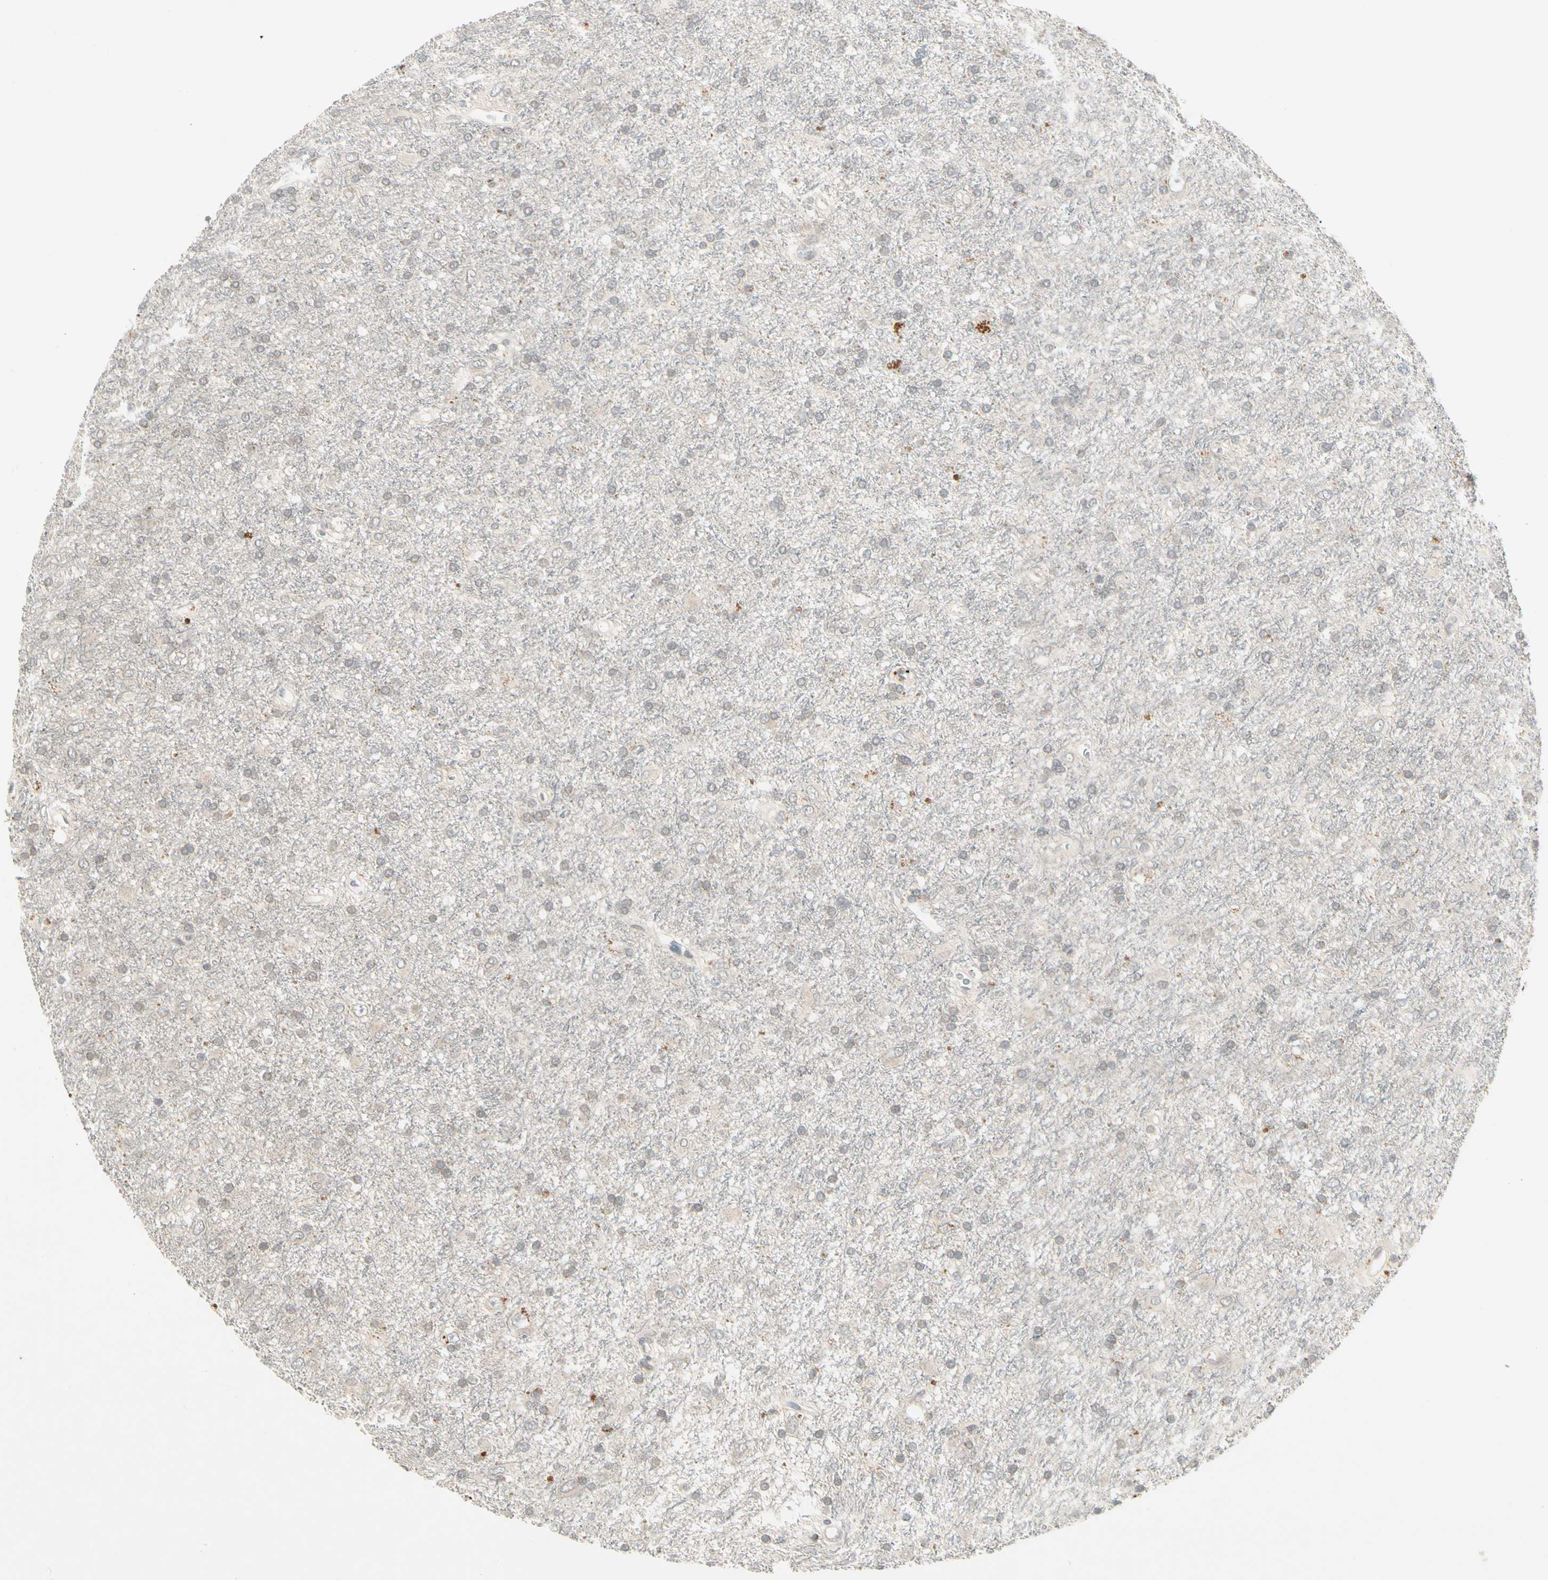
{"staining": {"intensity": "negative", "quantity": "none", "location": "none"}, "tissue": "glioma", "cell_type": "Tumor cells", "image_type": "cancer", "snomed": [{"axis": "morphology", "description": "Glioma, malignant, Low grade"}, {"axis": "topography", "description": "Brain"}], "caption": "IHC of malignant glioma (low-grade) shows no staining in tumor cells. (Stains: DAB (3,3'-diaminobenzidine) immunohistochemistry (IHC) with hematoxylin counter stain, Microscopy: brightfield microscopy at high magnification).", "gene": "CCL4", "patient": {"sex": "male", "age": 77}}